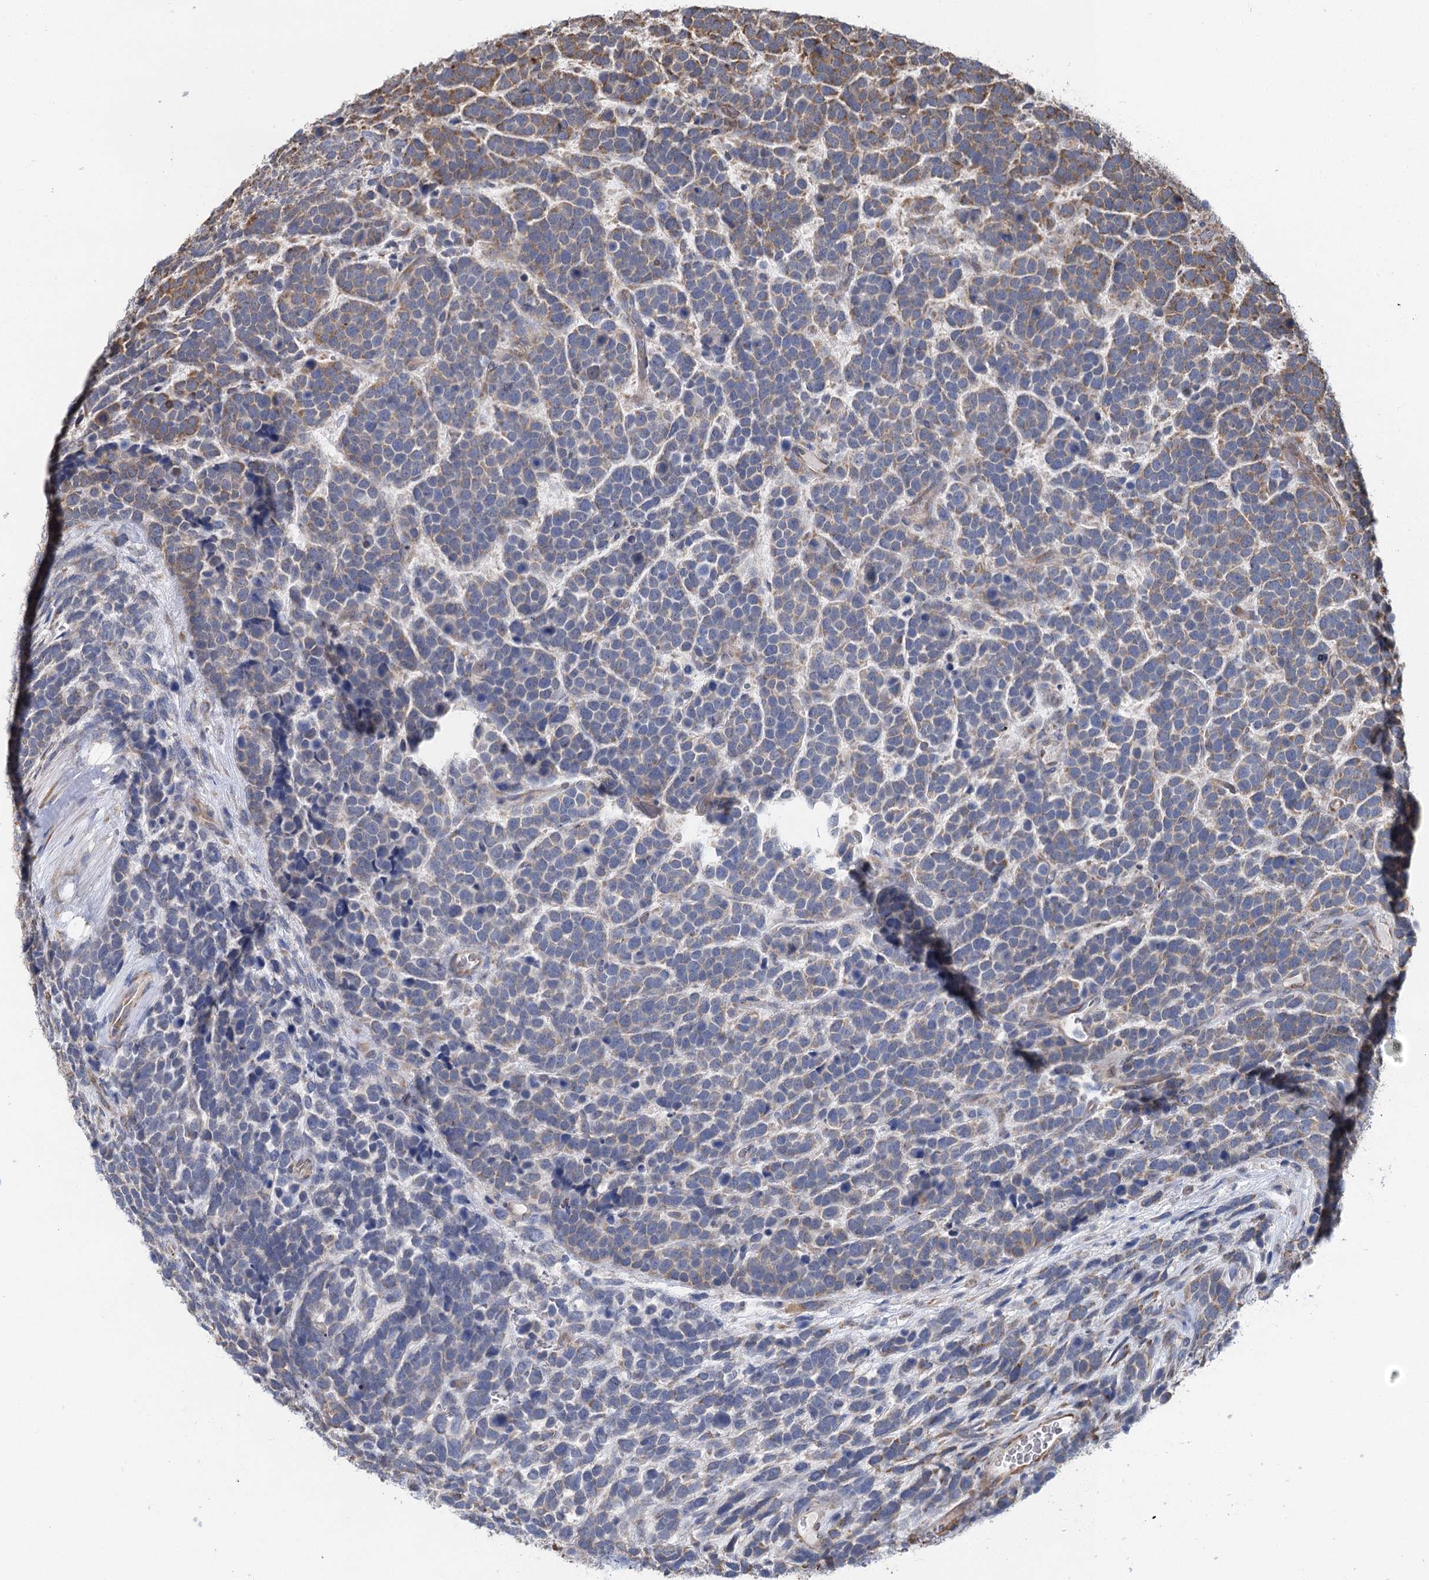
{"staining": {"intensity": "moderate", "quantity": "<25%", "location": "cytoplasmic/membranous"}, "tissue": "urothelial cancer", "cell_type": "Tumor cells", "image_type": "cancer", "snomed": [{"axis": "morphology", "description": "Urothelial carcinoma, High grade"}, {"axis": "topography", "description": "Urinary bladder"}], "caption": "The micrograph exhibits immunohistochemical staining of urothelial carcinoma (high-grade). There is moderate cytoplasmic/membranous staining is present in about <25% of tumor cells.", "gene": "IL11RA", "patient": {"sex": "female", "age": 82}}